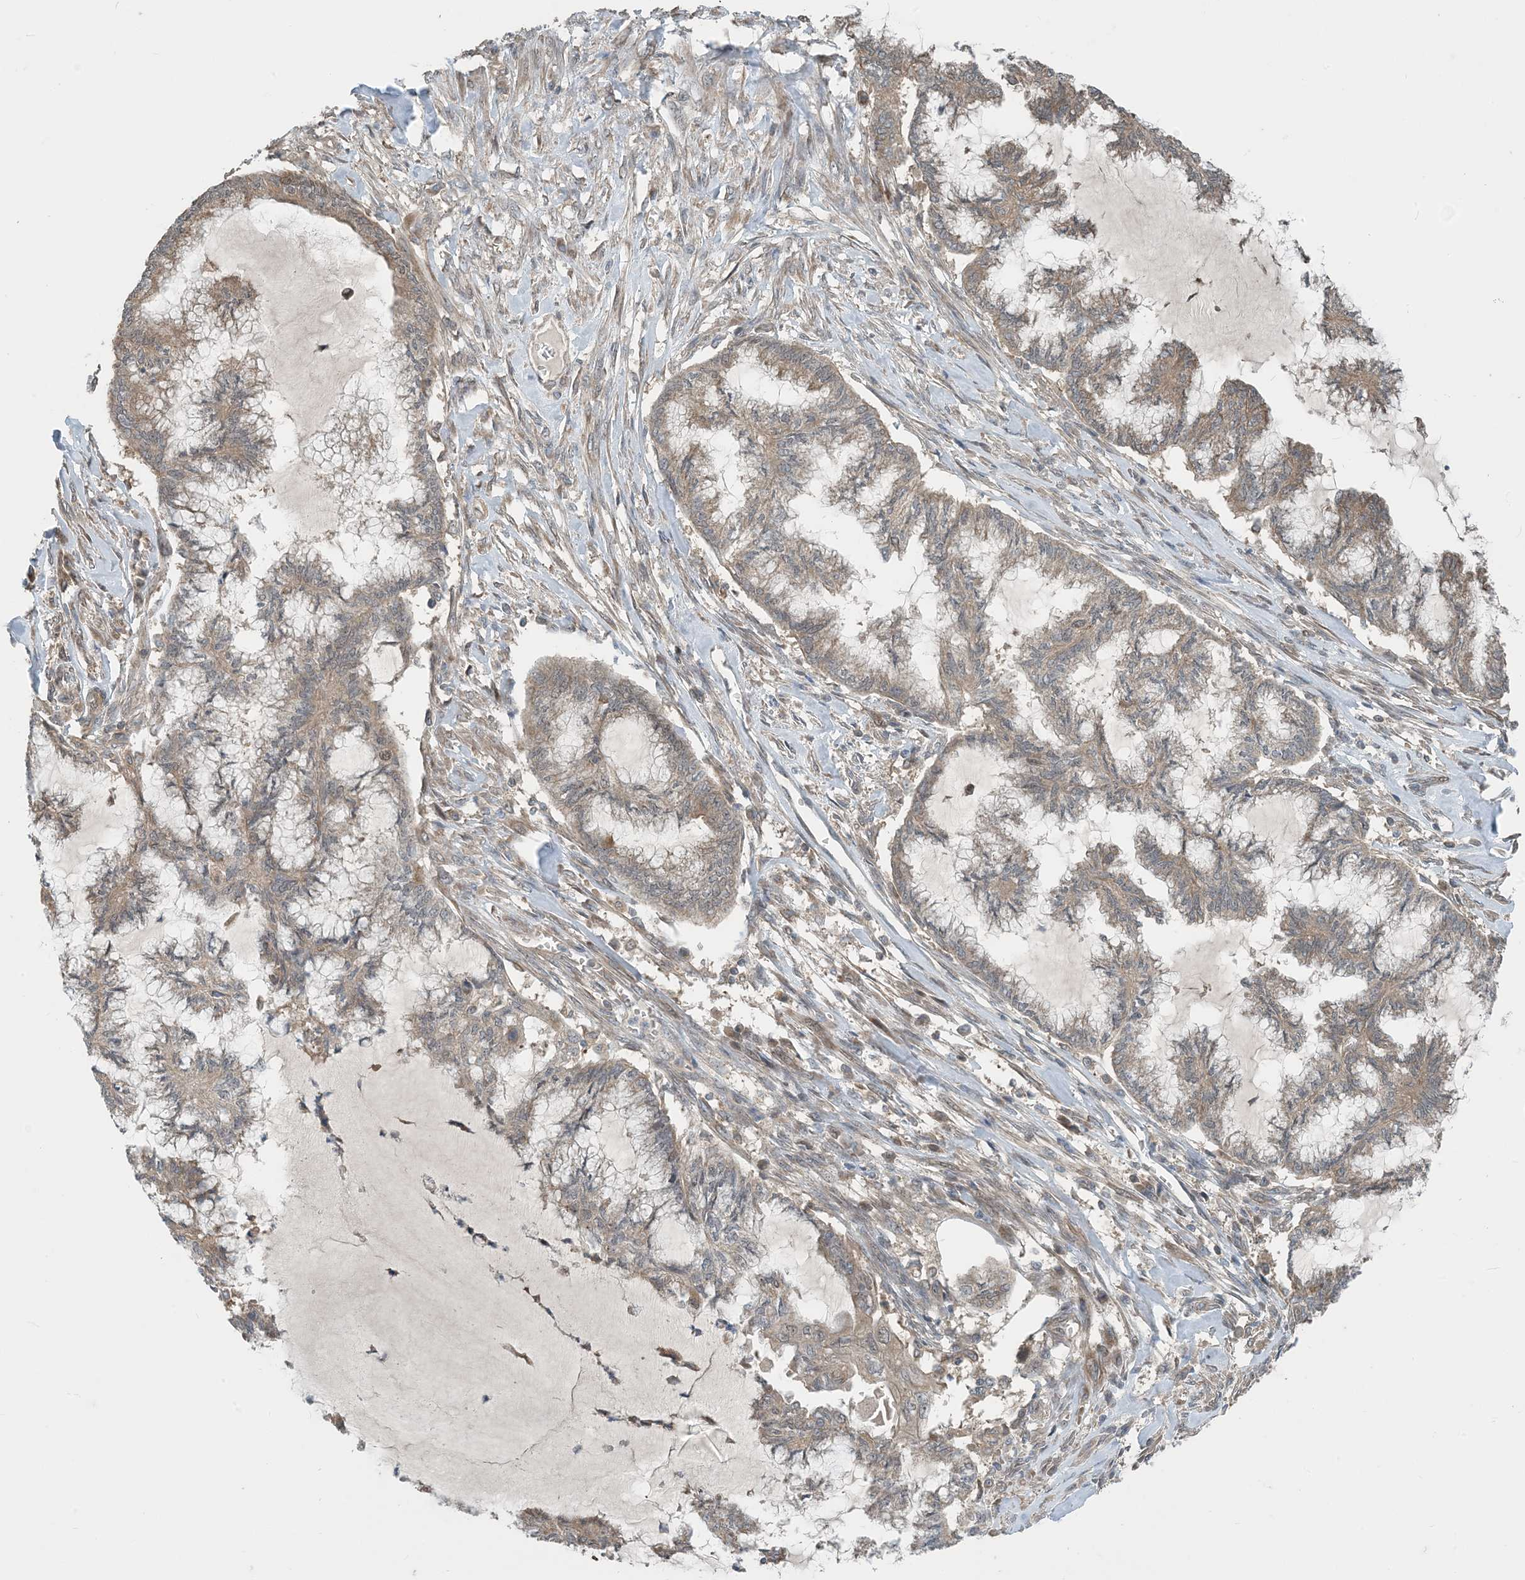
{"staining": {"intensity": "moderate", "quantity": "25%-75%", "location": "cytoplasmic/membranous"}, "tissue": "endometrial cancer", "cell_type": "Tumor cells", "image_type": "cancer", "snomed": [{"axis": "morphology", "description": "Adenocarcinoma, NOS"}, {"axis": "topography", "description": "Endometrium"}], "caption": "High-power microscopy captured an immunohistochemistry (IHC) photomicrograph of endometrial cancer, revealing moderate cytoplasmic/membranous staining in about 25%-75% of tumor cells. The staining was performed using DAB (3,3'-diaminobenzidine) to visualize the protein expression in brown, while the nuclei were stained in blue with hematoxylin (Magnification: 20x).", "gene": "ZBTB3", "patient": {"sex": "female", "age": 86}}